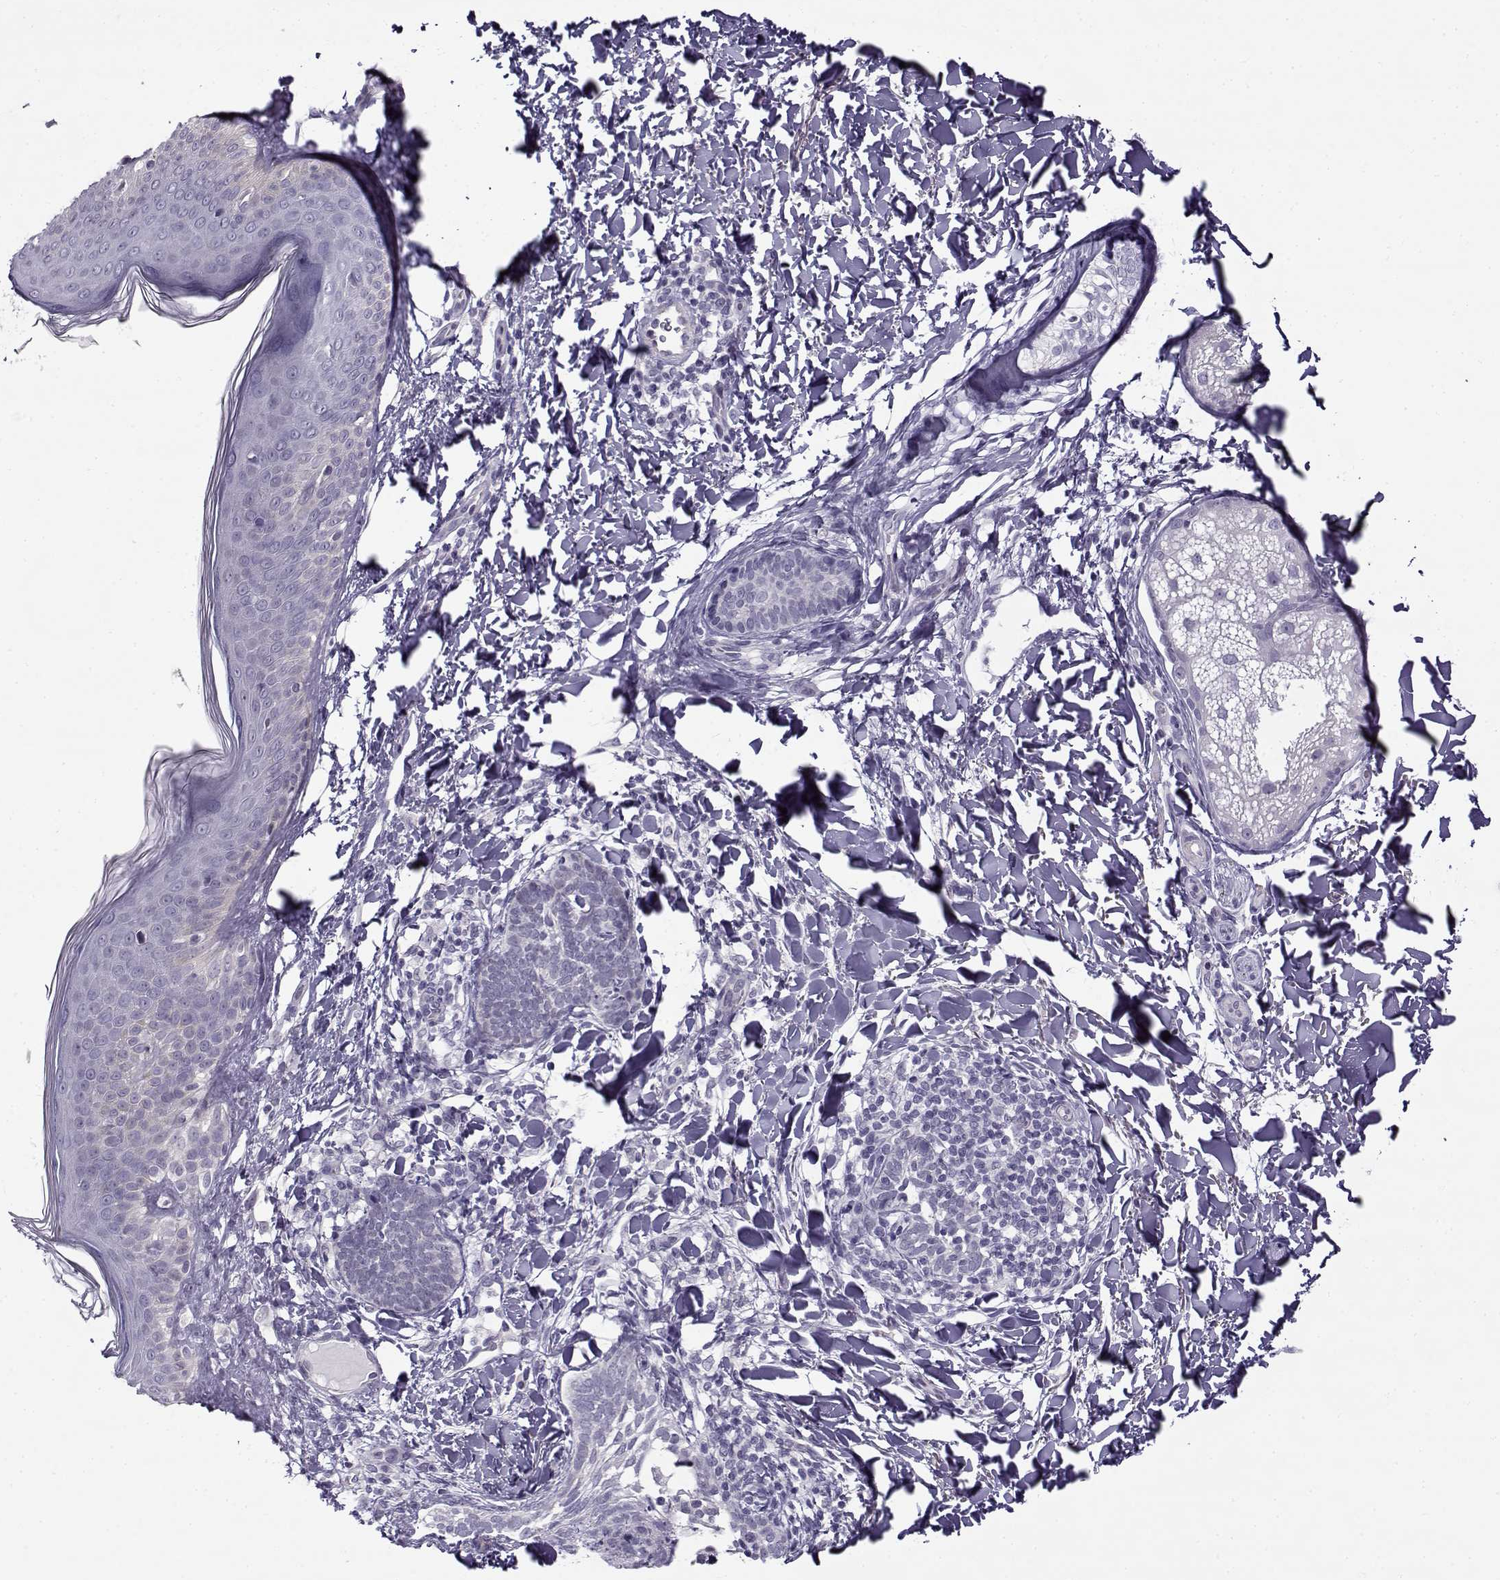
{"staining": {"intensity": "negative", "quantity": "none", "location": "none"}, "tissue": "skin cancer", "cell_type": "Tumor cells", "image_type": "cancer", "snomed": [{"axis": "morphology", "description": "Normal tissue, NOS"}, {"axis": "morphology", "description": "Basal cell carcinoma"}, {"axis": "topography", "description": "Skin"}], "caption": "Immunohistochemistry (IHC) histopathology image of neoplastic tissue: skin cancer stained with DAB (3,3'-diaminobenzidine) demonstrates no significant protein positivity in tumor cells.", "gene": "TEX55", "patient": {"sex": "male", "age": 46}}